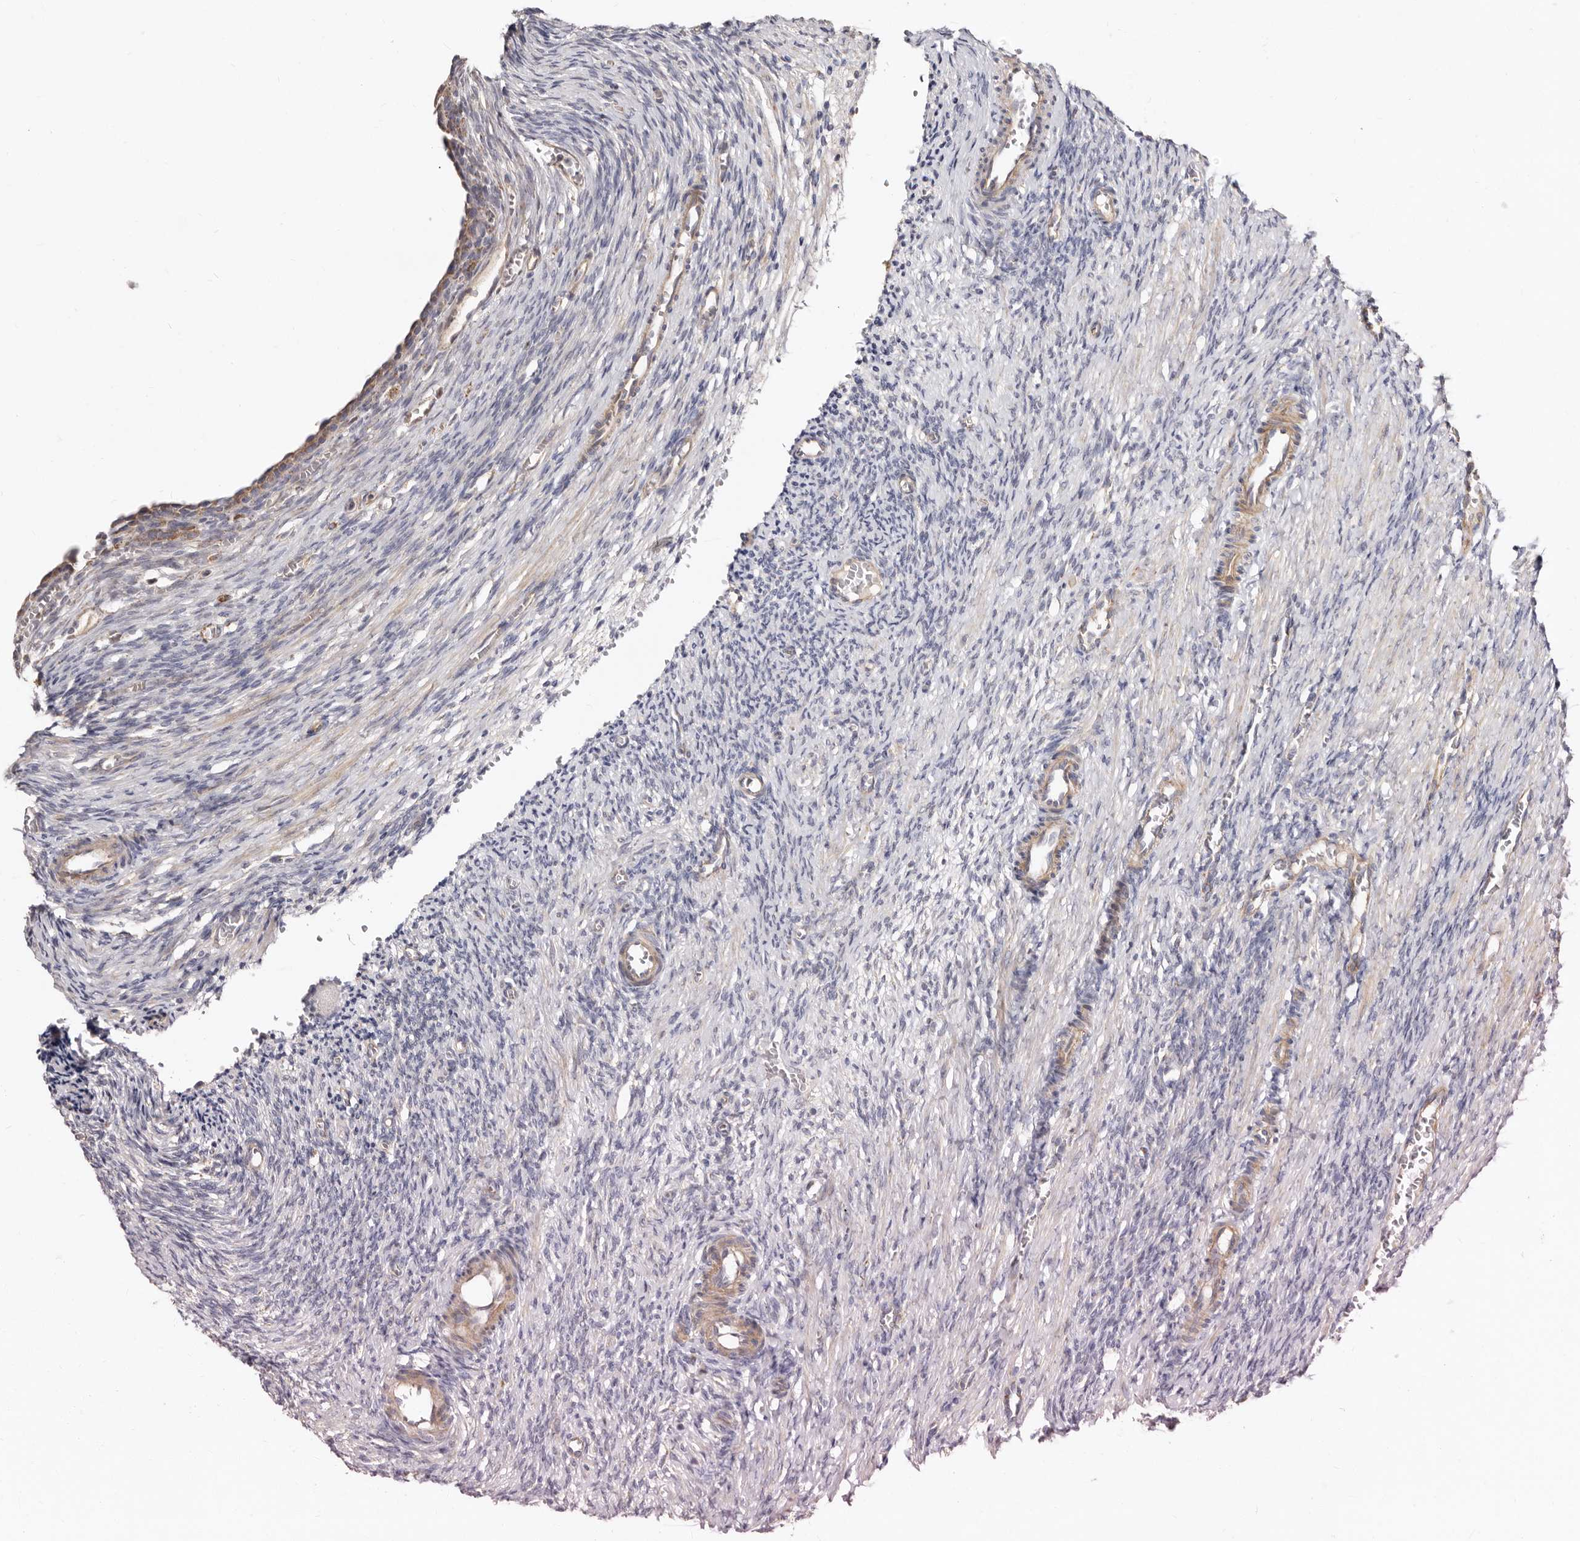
{"staining": {"intensity": "strong", "quantity": ">75%", "location": "cytoplasmic/membranous"}, "tissue": "ovary", "cell_type": "Follicle cells", "image_type": "normal", "snomed": [{"axis": "morphology", "description": "Normal tissue, NOS"}, {"axis": "topography", "description": "Ovary"}], "caption": "A brown stain shows strong cytoplasmic/membranous expression of a protein in follicle cells of normal ovary. The staining was performed using DAB (3,3'-diaminobenzidine) to visualize the protein expression in brown, while the nuclei were stained in blue with hematoxylin (Magnification: 20x).", "gene": "BAIAP2L1", "patient": {"sex": "female", "age": 27}}